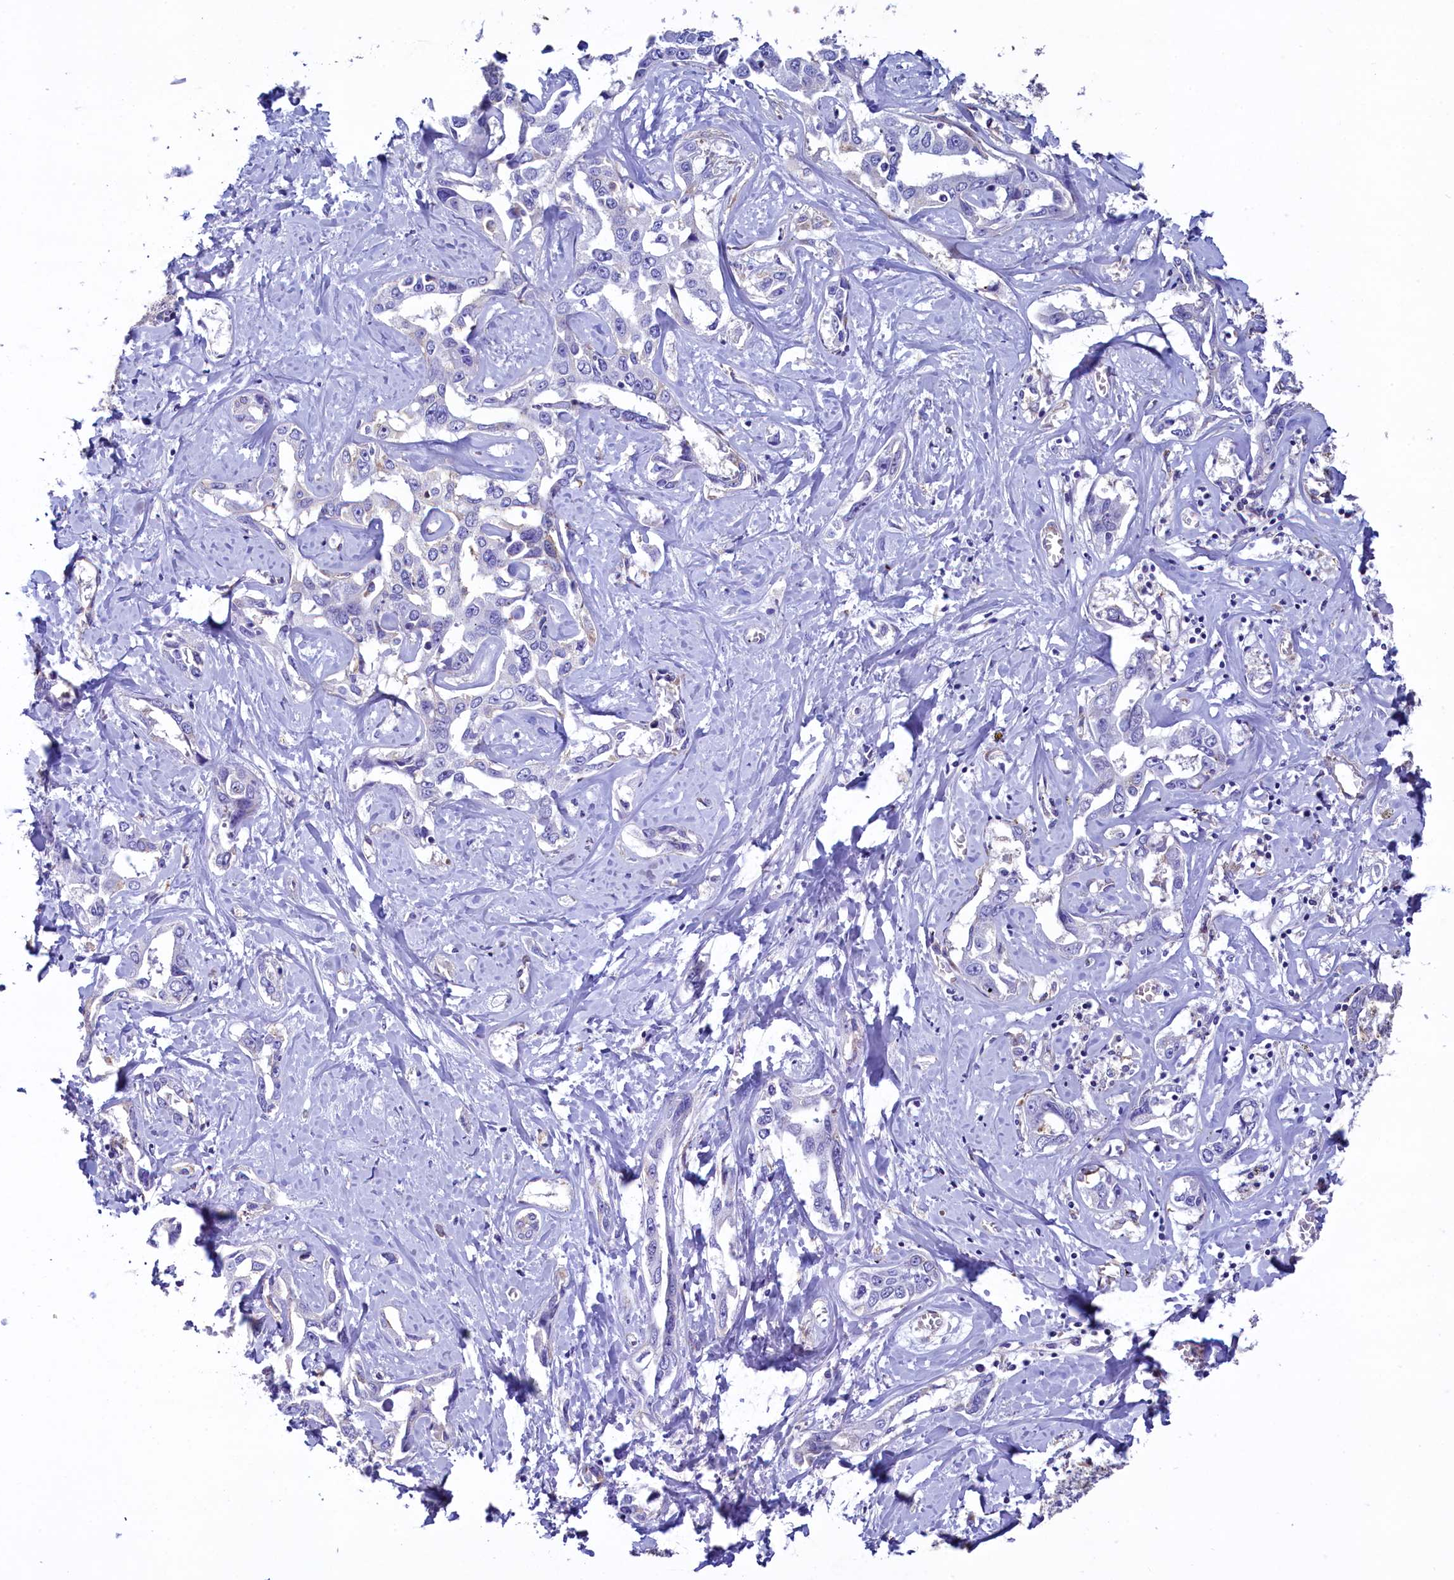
{"staining": {"intensity": "negative", "quantity": "none", "location": "none"}, "tissue": "liver cancer", "cell_type": "Tumor cells", "image_type": "cancer", "snomed": [{"axis": "morphology", "description": "Cholangiocarcinoma"}, {"axis": "topography", "description": "Liver"}], "caption": "Liver cancer (cholangiocarcinoma) stained for a protein using immunohistochemistry (IHC) displays no staining tumor cells.", "gene": "GPR21", "patient": {"sex": "male", "age": 59}}